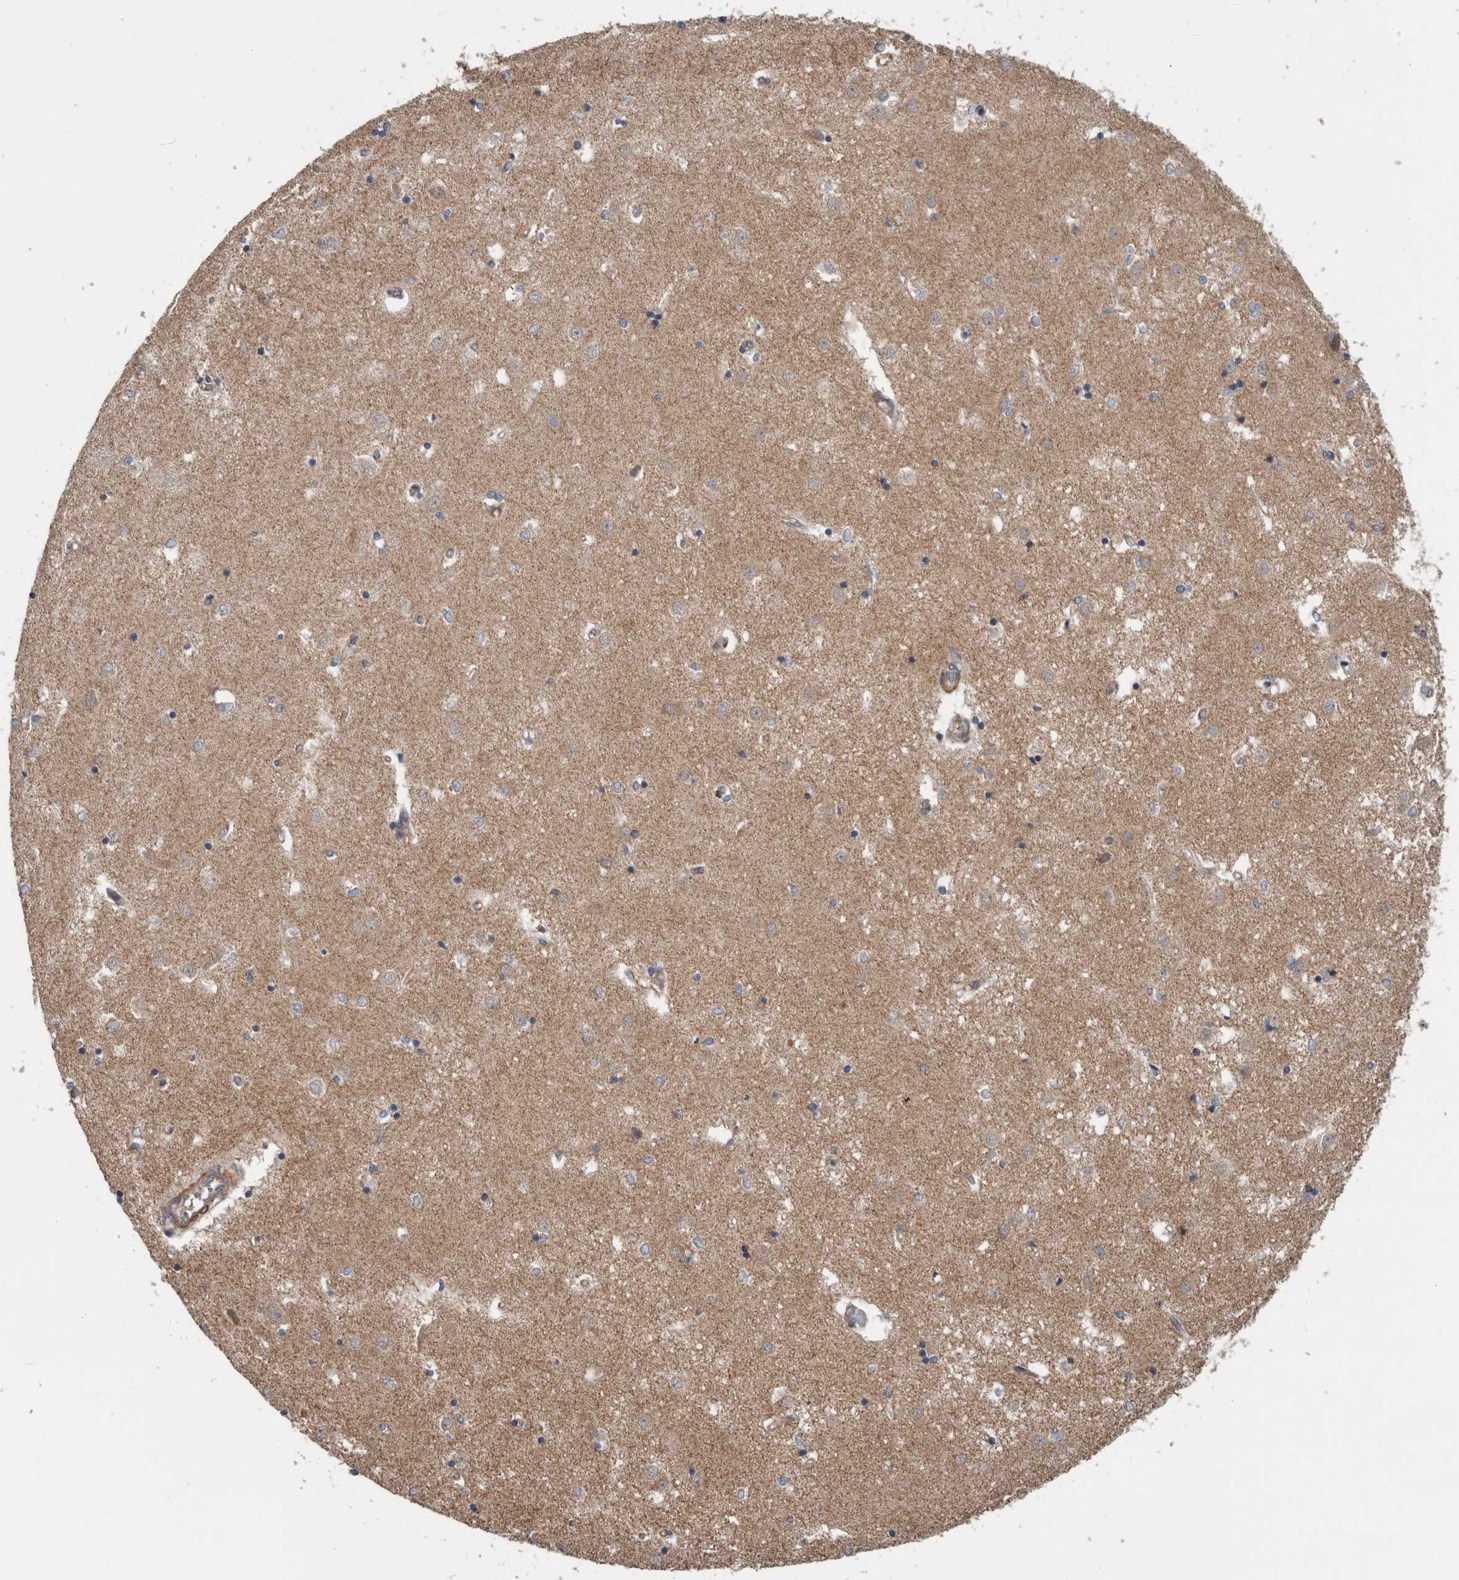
{"staining": {"intensity": "moderate", "quantity": "<25%", "location": "cytoplasmic/membranous"}, "tissue": "caudate", "cell_type": "Glial cells", "image_type": "normal", "snomed": [{"axis": "morphology", "description": "Normal tissue, NOS"}, {"axis": "topography", "description": "Lateral ventricle wall"}], "caption": "This micrograph shows IHC staining of benign caudate, with low moderate cytoplasmic/membranous expression in about <25% of glial cells.", "gene": "ARMC1", "patient": {"sex": "male", "age": 45}}